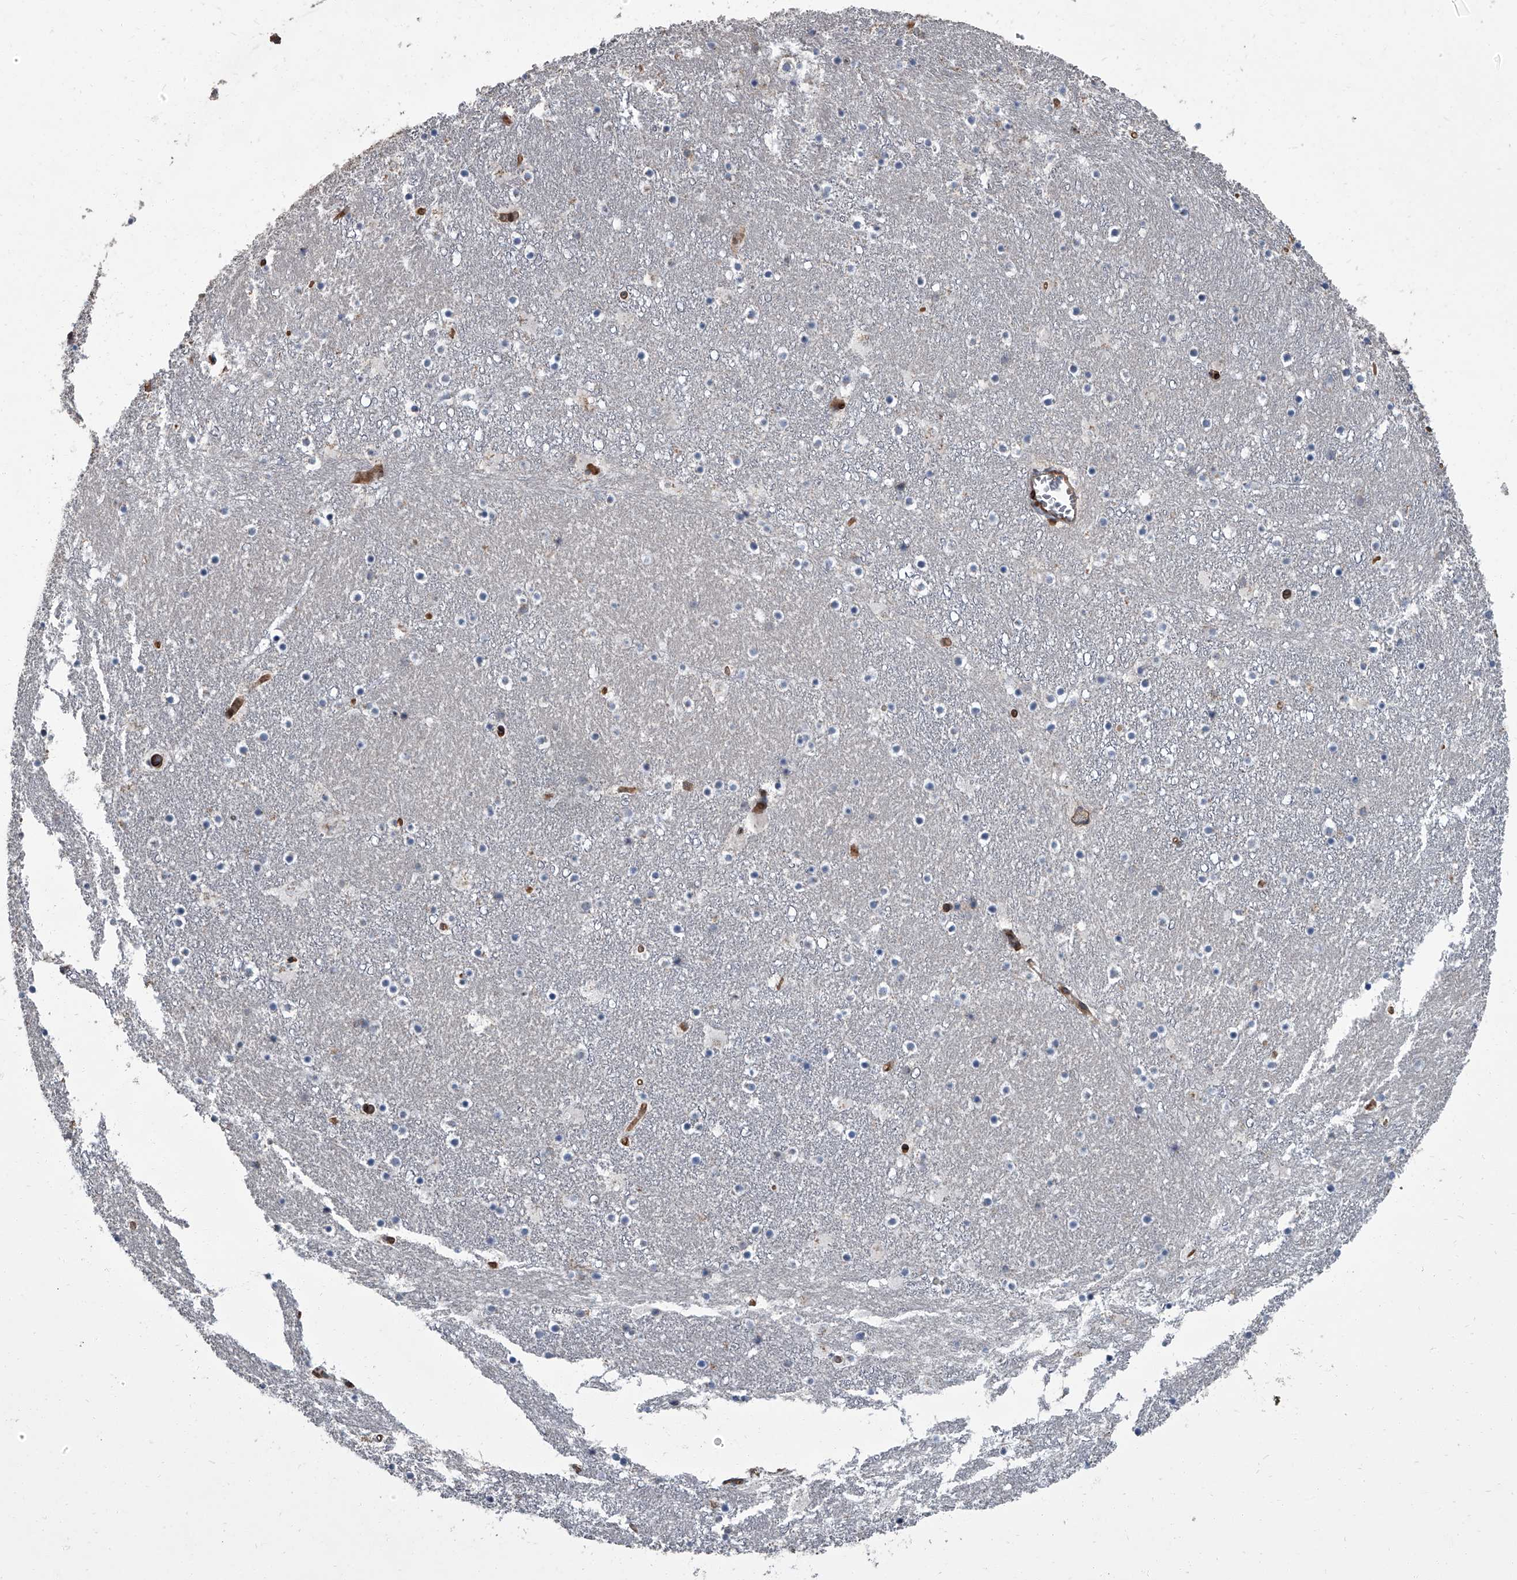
{"staining": {"intensity": "negative", "quantity": "none", "location": "none"}, "tissue": "caudate", "cell_type": "Glial cells", "image_type": "normal", "snomed": [{"axis": "morphology", "description": "Normal tissue, NOS"}, {"axis": "topography", "description": "Lateral ventricle wall"}], "caption": "Immunohistochemistry (IHC) photomicrograph of benign human caudate stained for a protein (brown), which reveals no expression in glial cells.", "gene": "LRRC8C", "patient": {"sex": "male", "age": 45}}